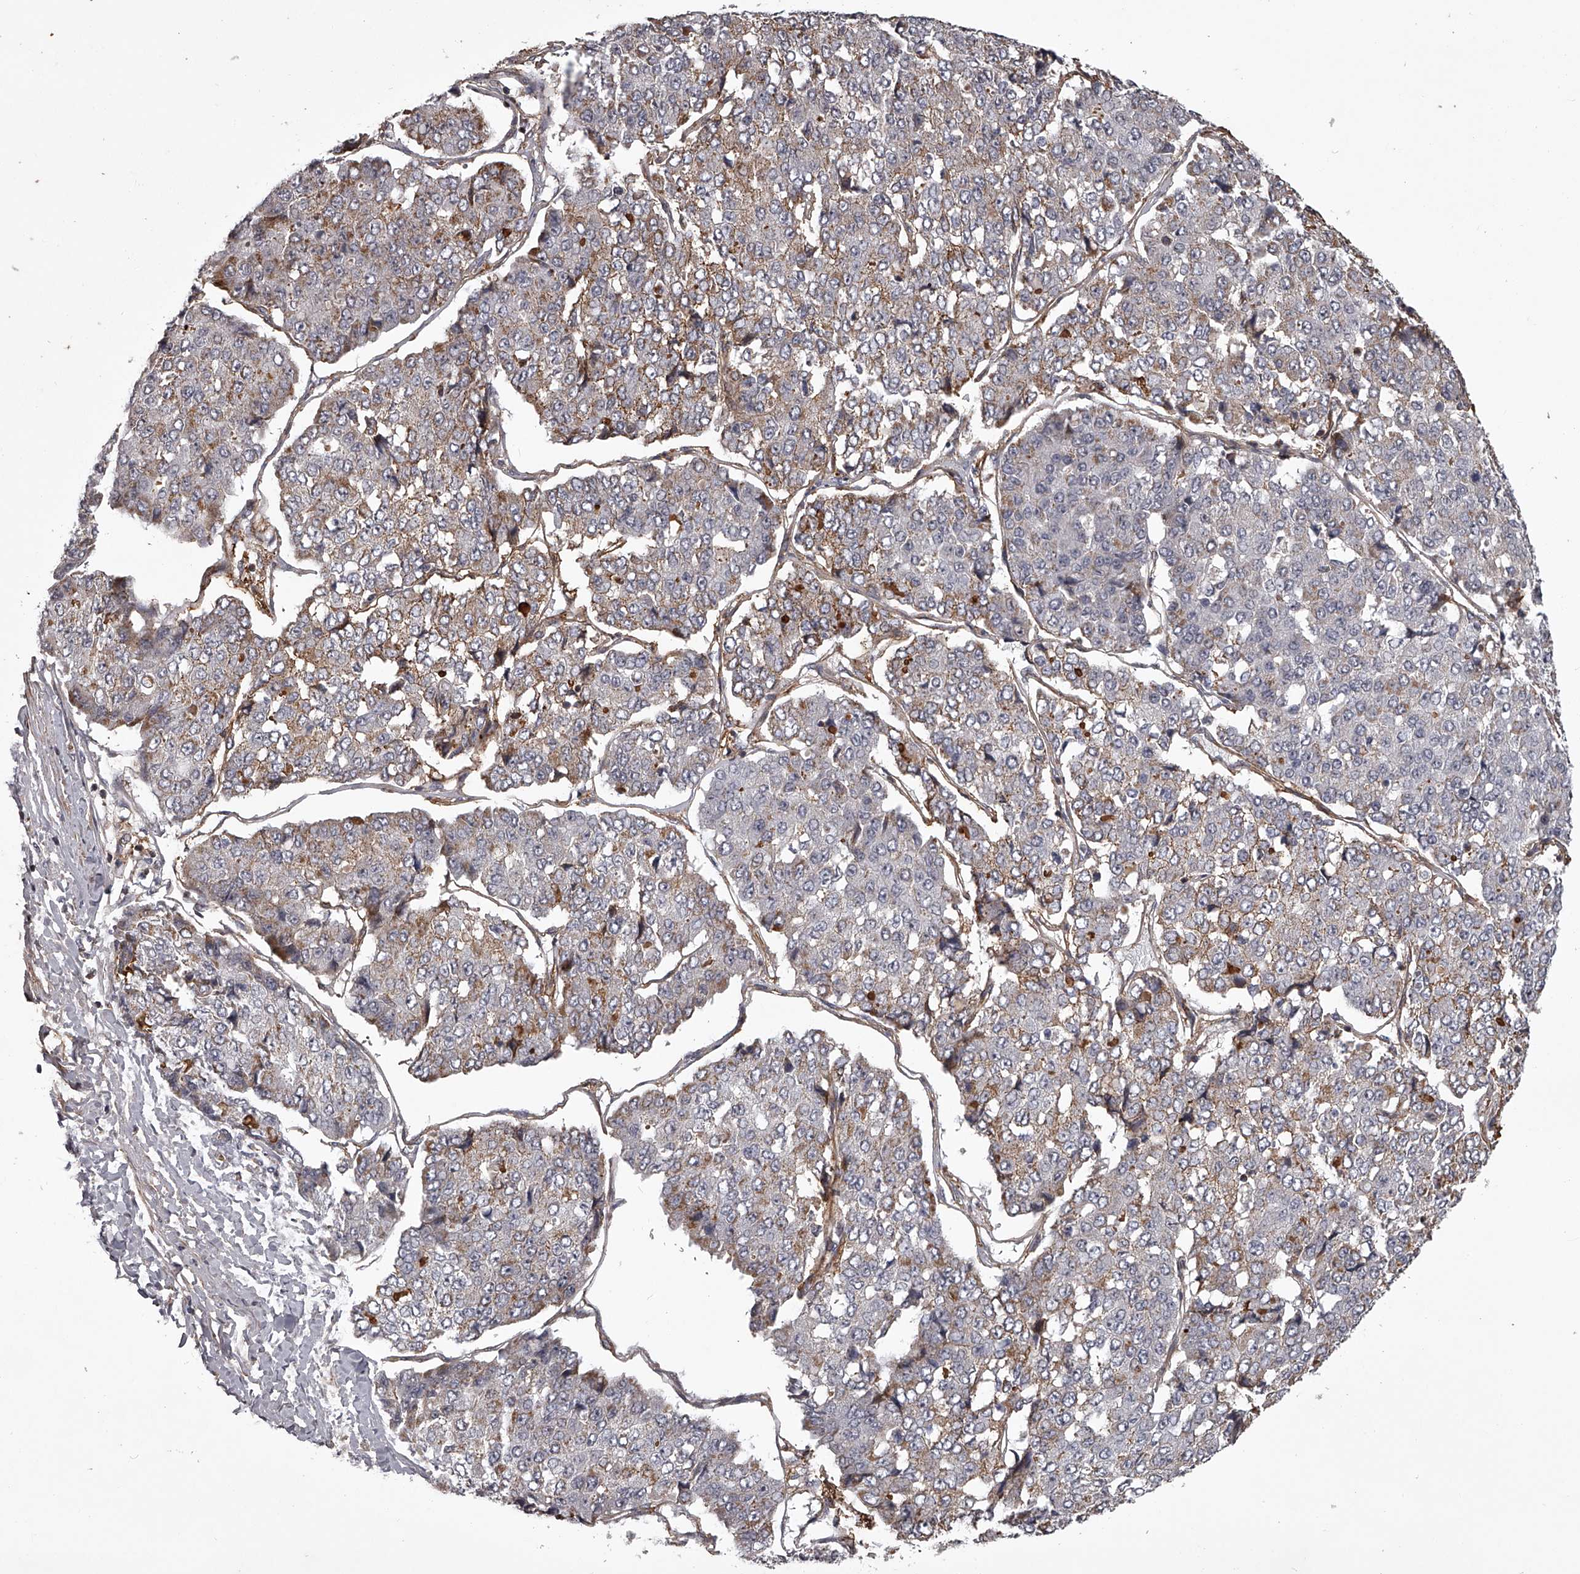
{"staining": {"intensity": "weak", "quantity": "25%-75%", "location": "cytoplasmic/membranous"}, "tissue": "pancreatic cancer", "cell_type": "Tumor cells", "image_type": "cancer", "snomed": [{"axis": "morphology", "description": "Adenocarcinoma, NOS"}, {"axis": "topography", "description": "Pancreas"}], "caption": "Protein staining of pancreatic cancer (adenocarcinoma) tissue exhibits weak cytoplasmic/membranous expression in approximately 25%-75% of tumor cells.", "gene": "RRP36", "patient": {"sex": "male", "age": 50}}